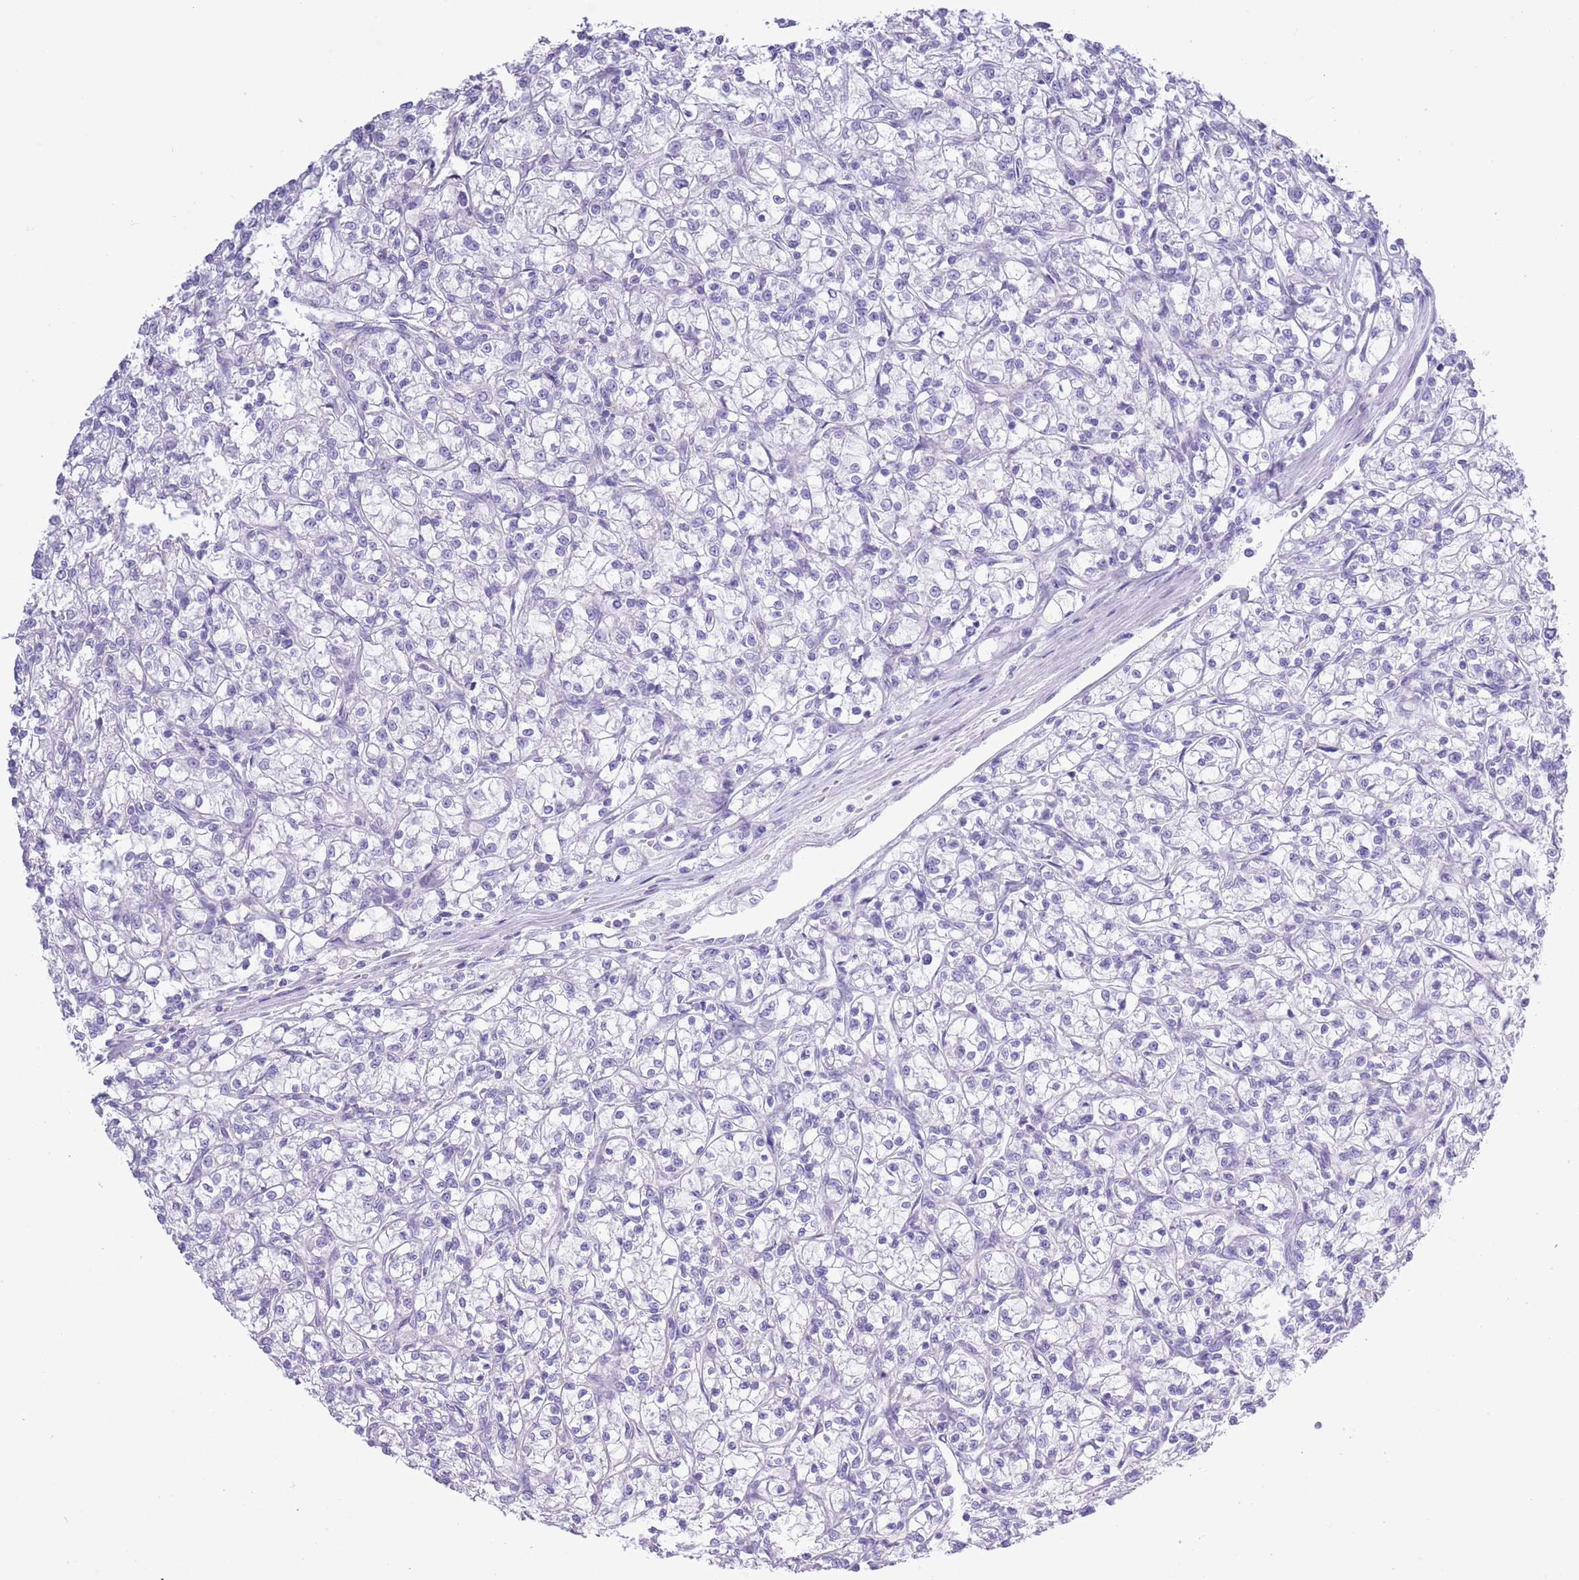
{"staining": {"intensity": "negative", "quantity": "none", "location": "none"}, "tissue": "renal cancer", "cell_type": "Tumor cells", "image_type": "cancer", "snomed": [{"axis": "morphology", "description": "Adenocarcinoma, NOS"}, {"axis": "topography", "description": "Kidney"}], "caption": "An immunohistochemistry photomicrograph of renal cancer (adenocarcinoma) is shown. There is no staining in tumor cells of renal cancer (adenocarcinoma). (Stains: DAB immunohistochemistry (IHC) with hematoxylin counter stain, Microscopy: brightfield microscopy at high magnification).", "gene": "MOCOS", "patient": {"sex": "female", "age": 59}}